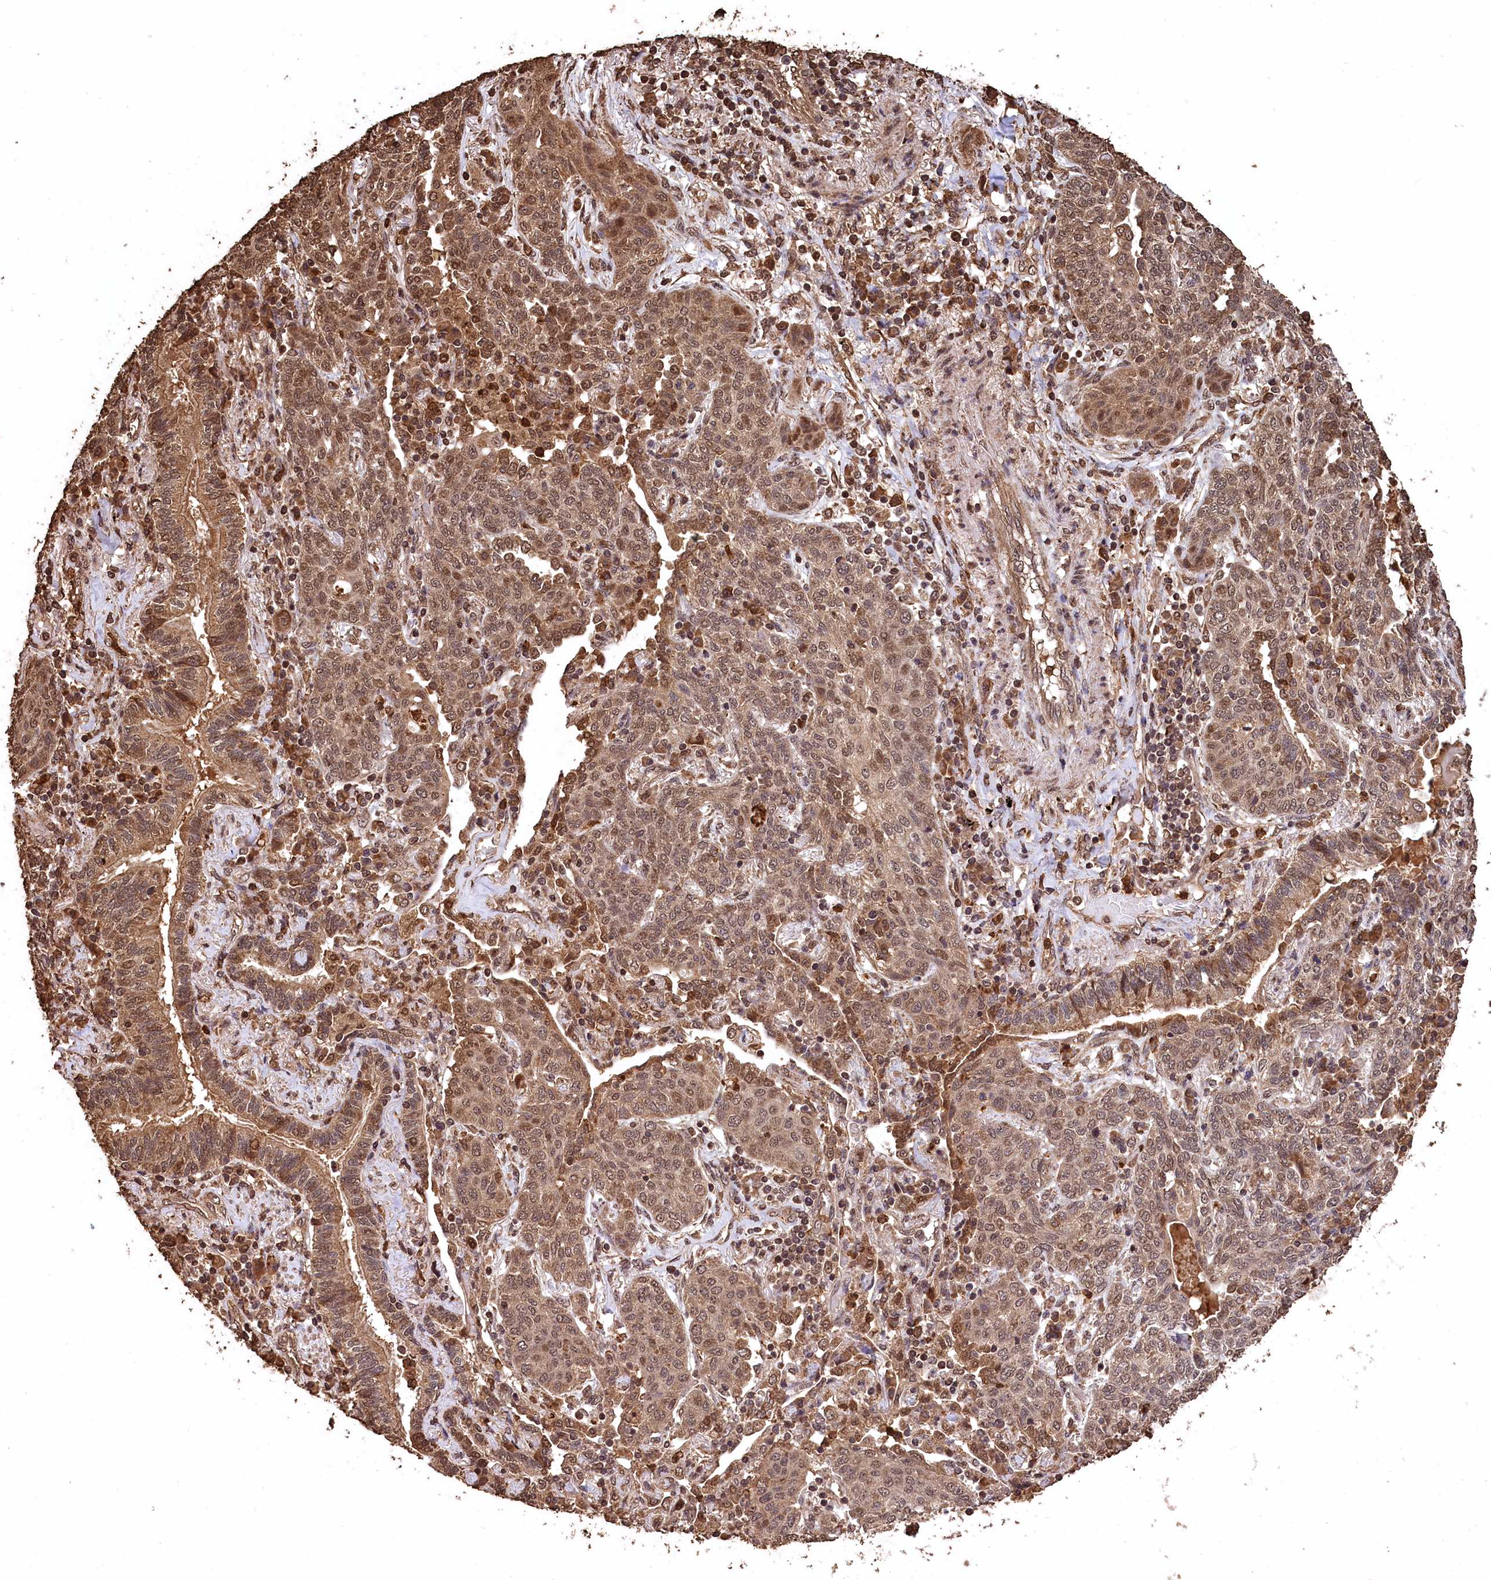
{"staining": {"intensity": "moderate", "quantity": ">75%", "location": "cytoplasmic/membranous,nuclear"}, "tissue": "lung cancer", "cell_type": "Tumor cells", "image_type": "cancer", "snomed": [{"axis": "morphology", "description": "Squamous cell carcinoma, NOS"}, {"axis": "topography", "description": "Lung"}], "caption": "IHC (DAB) staining of human lung cancer (squamous cell carcinoma) exhibits moderate cytoplasmic/membranous and nuclear protein staining in approximately >75% of tumor cells. (Brightfield microscopy of DAB IHC at high magnification).", "gene": "CEP57L1", "patient": {"sex": "female", "age": 70}}